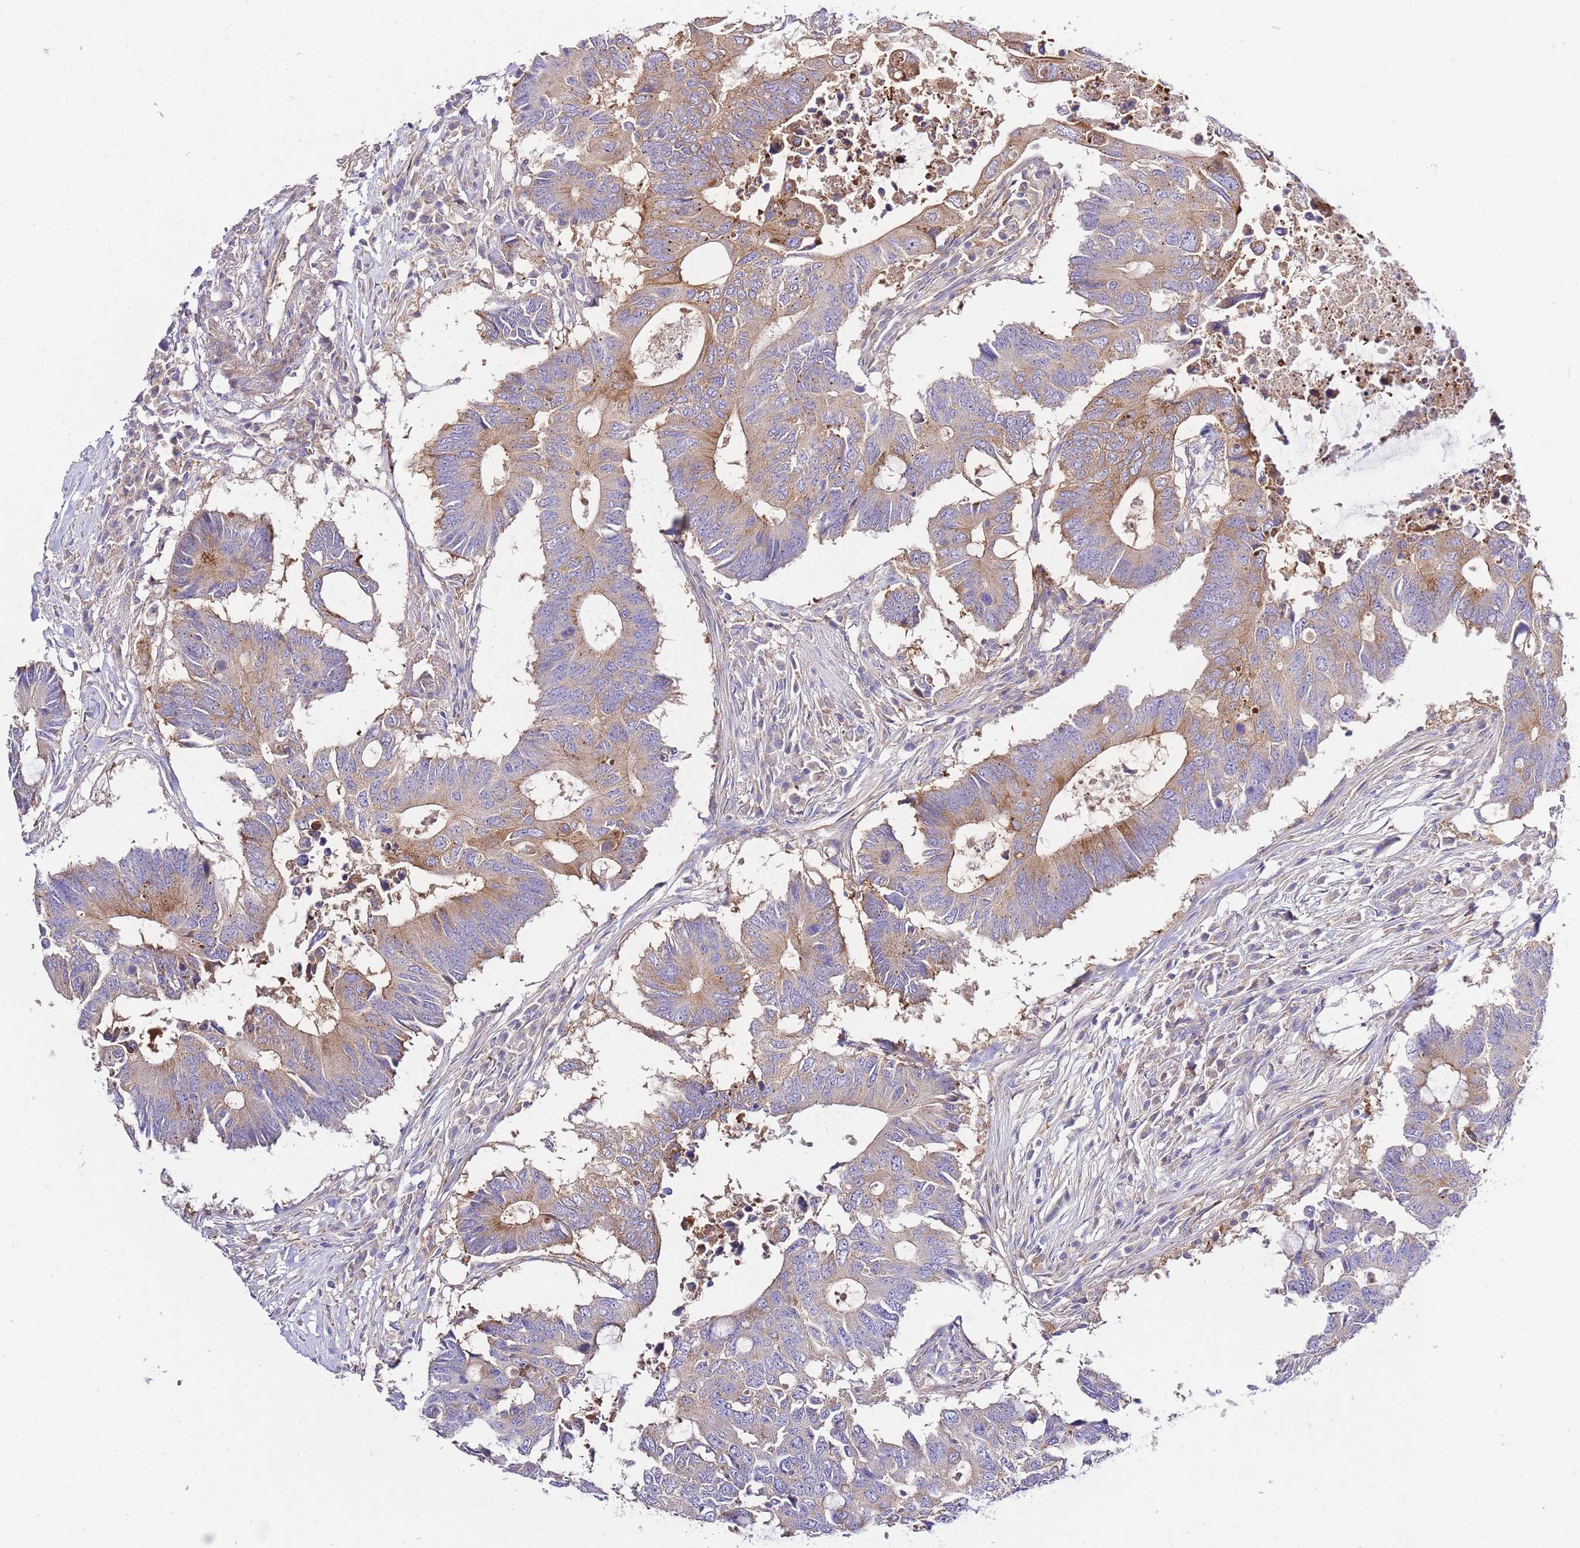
{"staining": {"intensity": "moderate", "quantity": "25%-75%", "location": "cytoplasmic/membranous"}, "tissue": "colorectal cancer", "cell_type": "Tumor cells", "image_type": "cancer", "snomed": [{"axis": "morphology", "description": "Adenocarcinoma, NOS"}, {"axis": "topography", "description": "Colon"}], "caption": "Tumor cells reveal moderate cytoplasmic/membranous positivity in approximately 25%-75% of cells in colorectal cancer (adenocarcinoma).", "gene": "INSYN2B", "patient": {"sex": "male", "age": 71}}